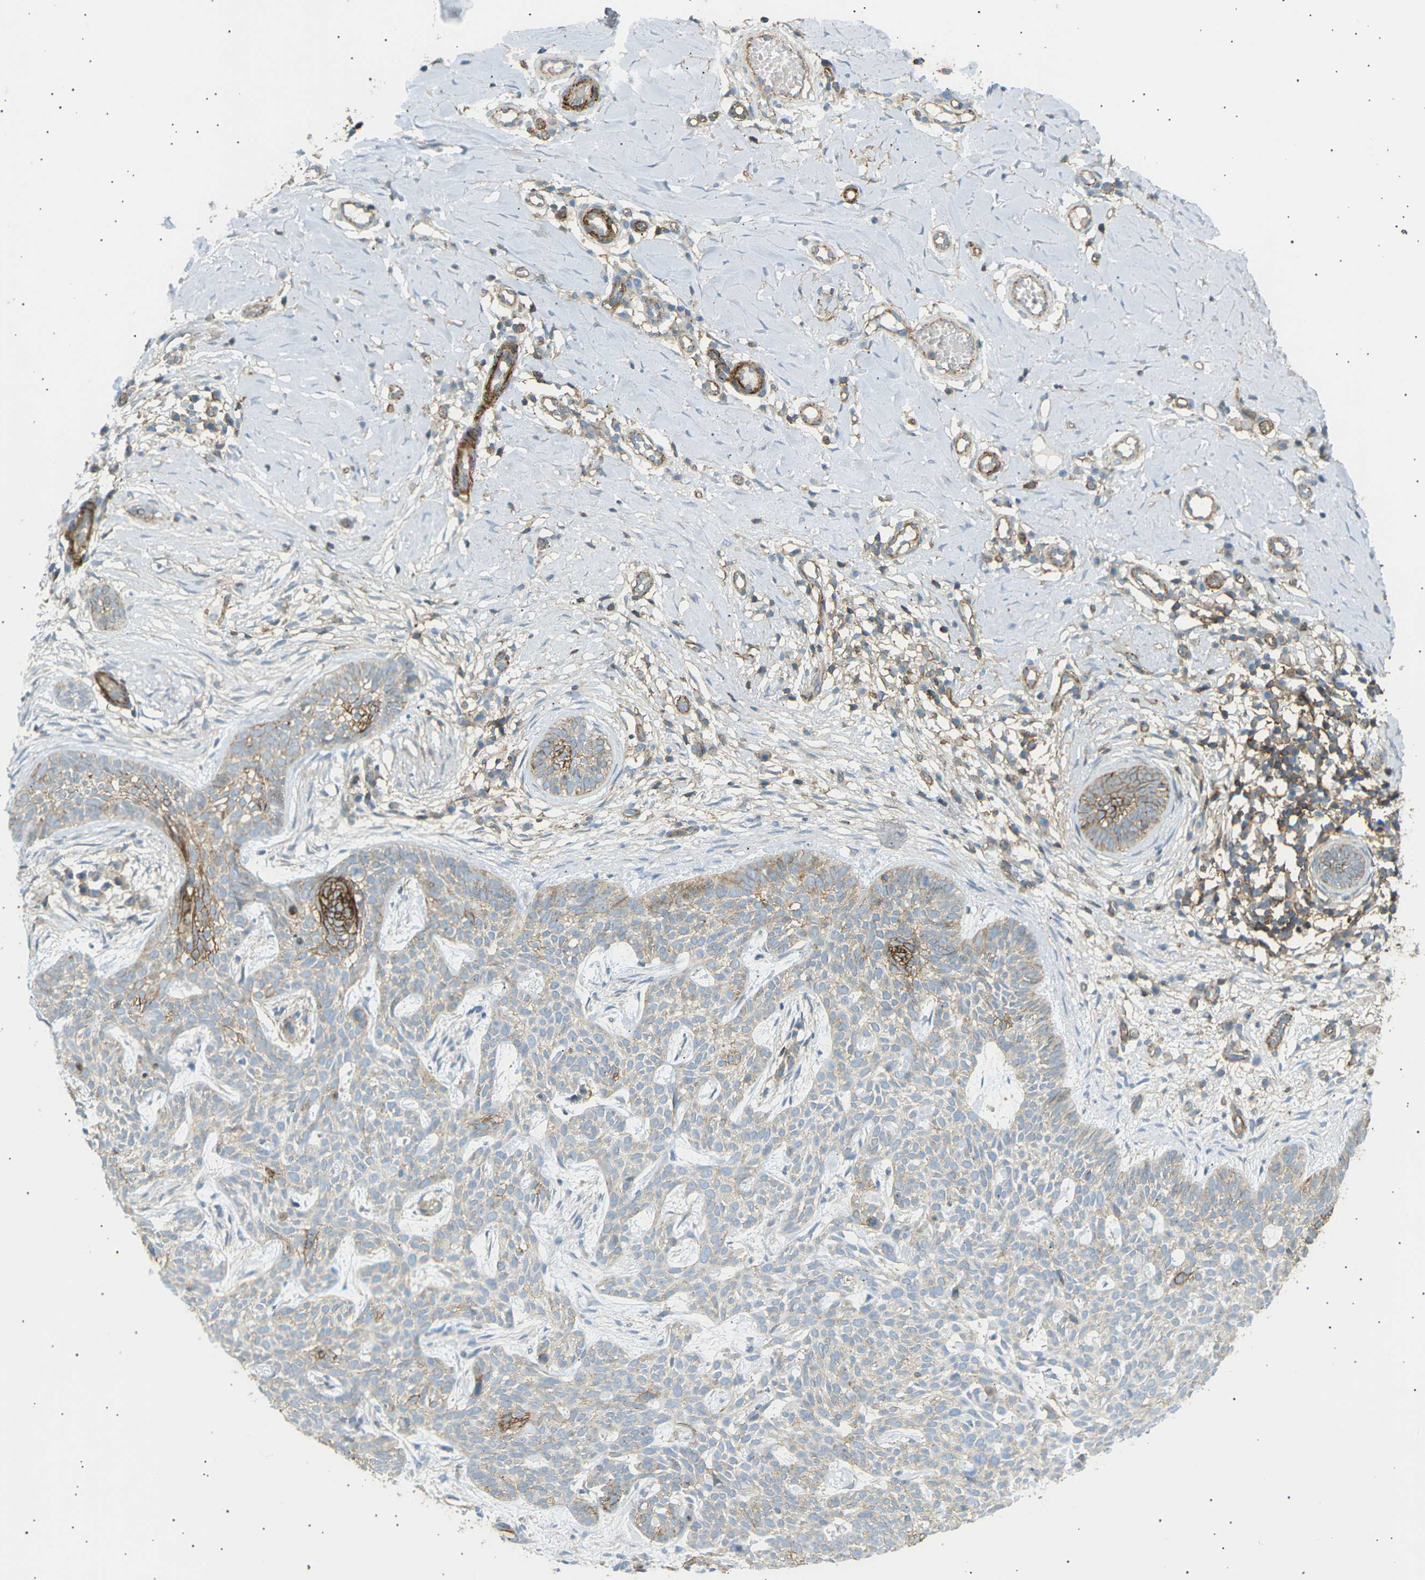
{"staining": {"intensity": "weak", "quantity": "25%-75%", "location": "cytoplasmic/membranous"}, "tissue": "skin cancer", "cell_type": "Tumor cells", "image_type": "cancer", "snomed": [{"axis": "morphology", "description": "Basal cell carcinoma"}, {"axis": "topography", "description": "Skin"}], "caption": "Approximately 25%-75% of tumor cells in human skin cancer reveal weak cytoplasmic/membranous protein positivity as visualized by brown immunohistochemical staining.", "gene": "ATP2B4", "patient": {"sex": "female", "age": 59}}